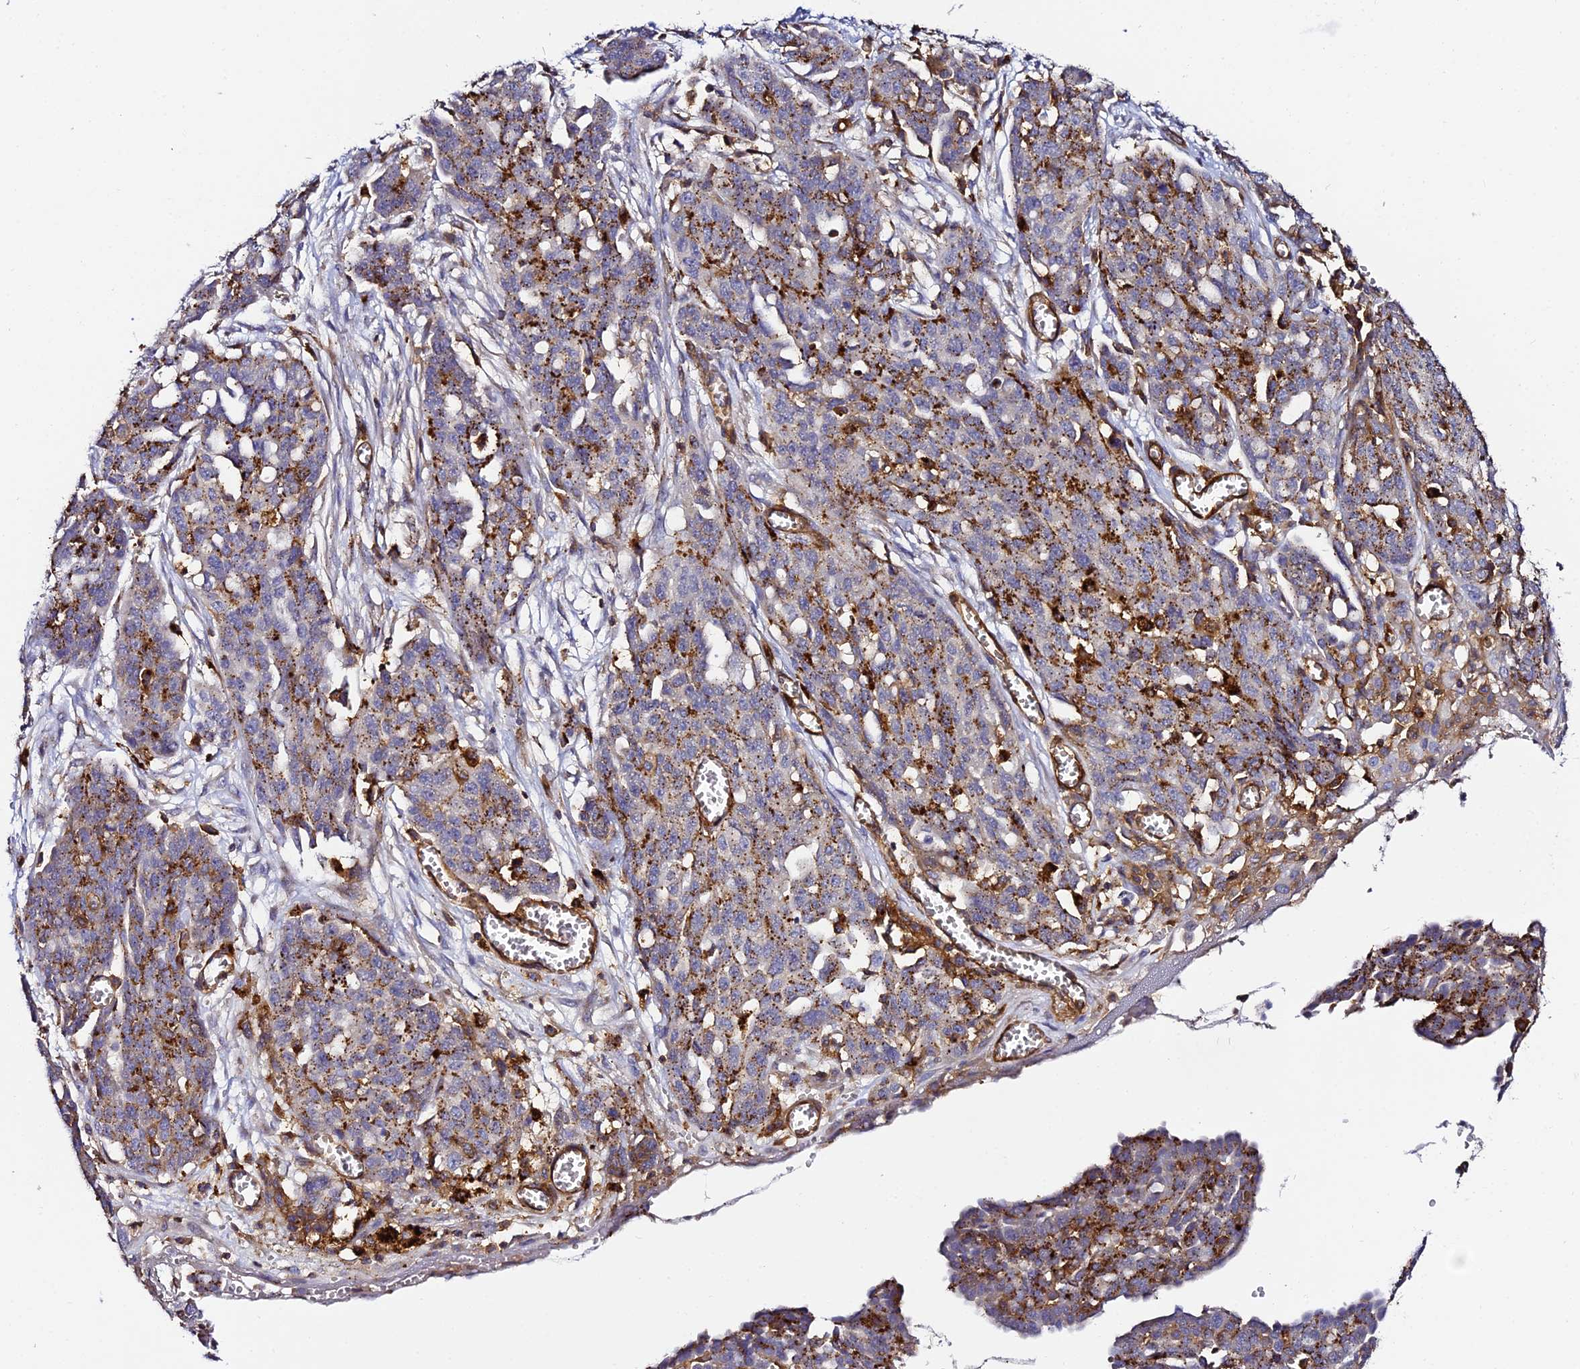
{"staining": {"intensity": "strong", "quantity": "25%-75%", "location": "cytoplasmic/membranous"}, "tissue": "ovarian cancer", "cell_type": "Tumor cells", "image_type": "cancer", "snomed": [{"axis": "morphology", "description": "Cystadenocarcinoma, serous, NOS"}, {"axis": "topography", "description": "Soft tissue"}, {"axis": "topography", "description": "Ovary"}], "caption": "Human ovarian serous cystadenocarcinoma stained with a brown dye displays strong cytoplasmic/membranous positive staining in about 25%-75% of tumor cells.", "gene": "TRPV2", "patient": {"sex": "female", "age": 57}}